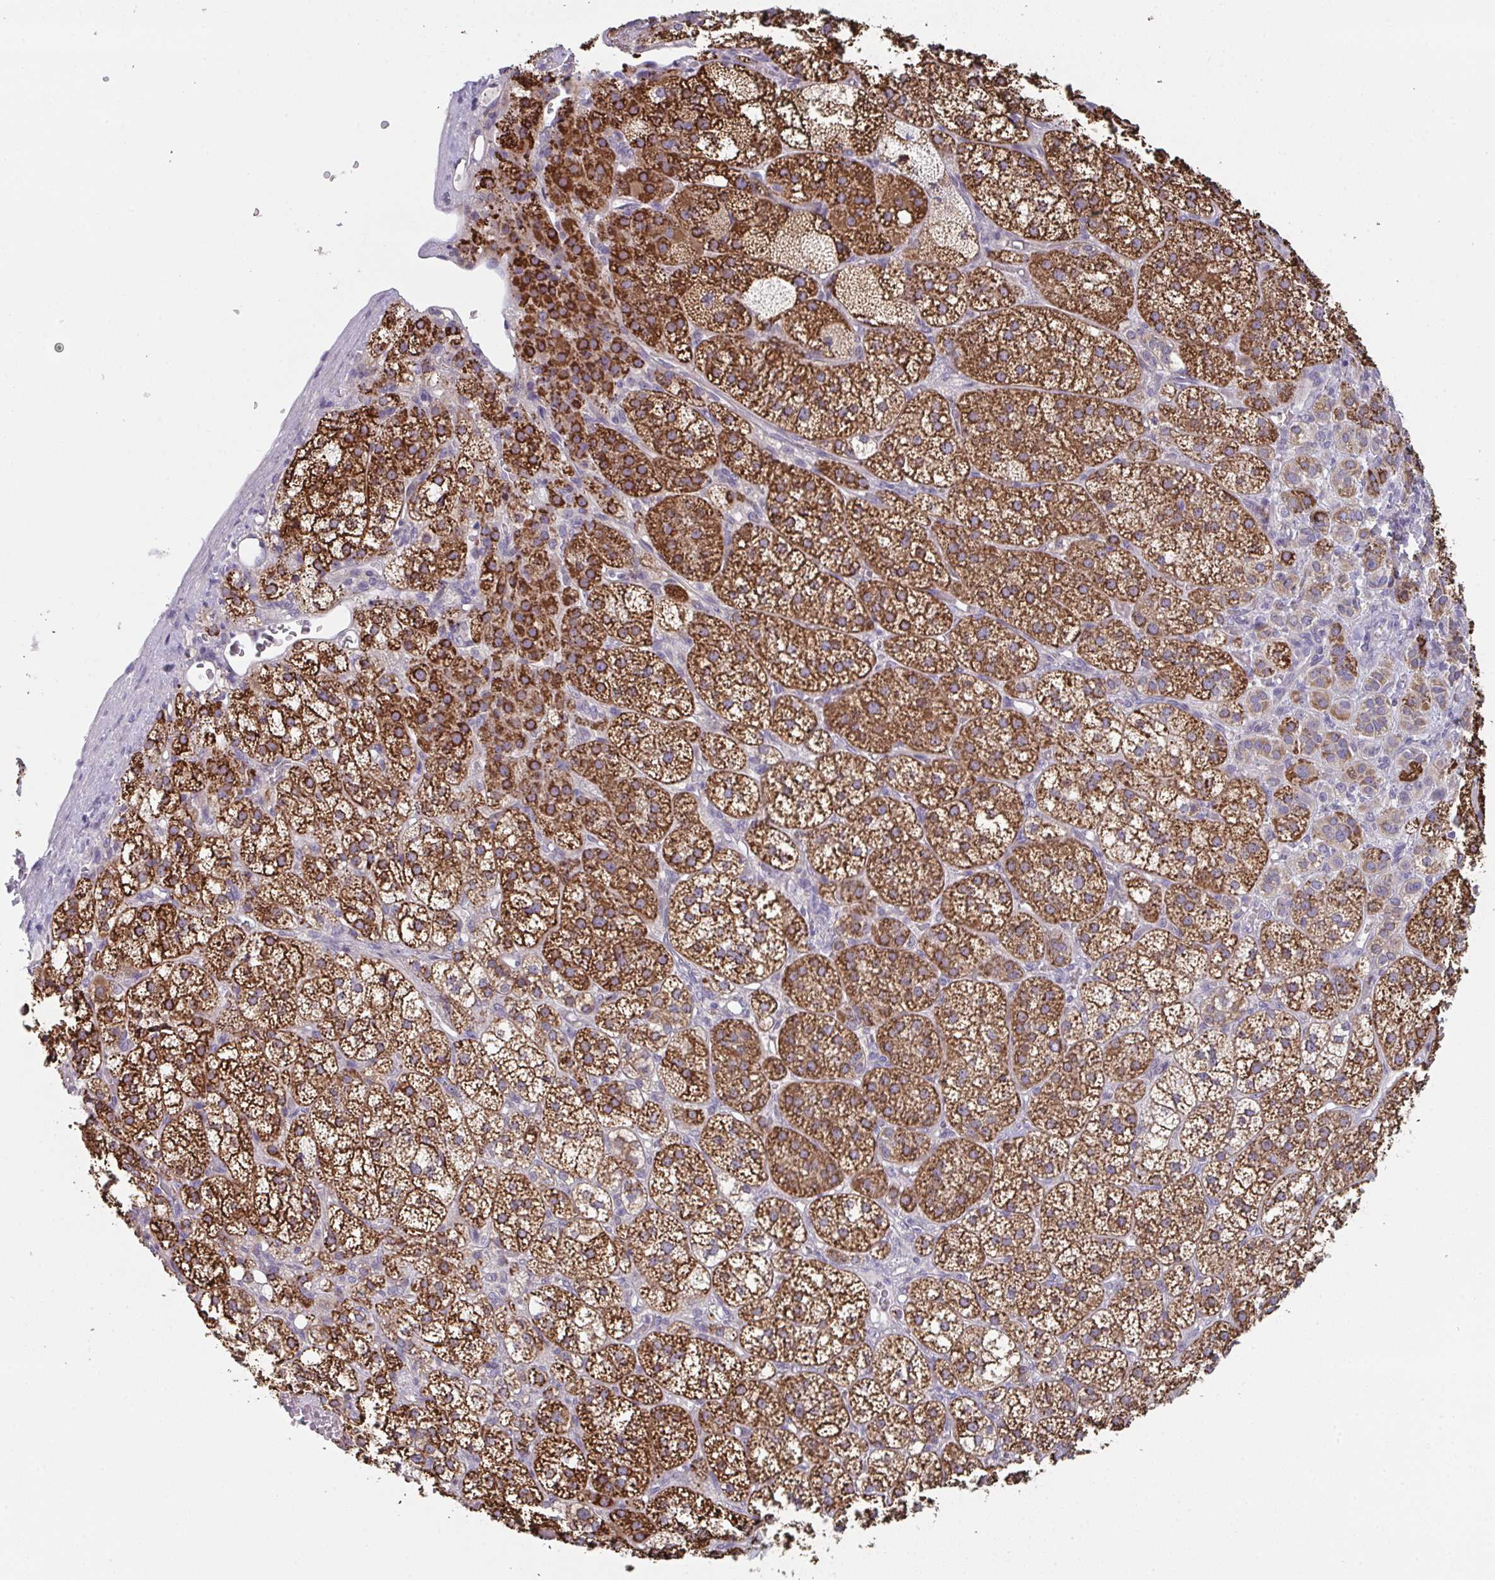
{"staining": {"intensity": "strong", "quantity": ">75%", "location": "cytoplasmic/membranous"}, "tissue": "adrenal gland", "cell_type": "Glandular cells", "image_type": "normal", "snomed": [{"axis": "morphology", "description": "Normal tissue, NOS"}, {"axis": "topography", "description": "Adrenal gland"}], "caption": "Protein staining exhibits strong cytoplasmic/membranous expression in approximately >75% of glandular cells in unremarkable adrenal gland.", "gene": "PTPRD", "patient": {"sex": "female", "age": 60}}